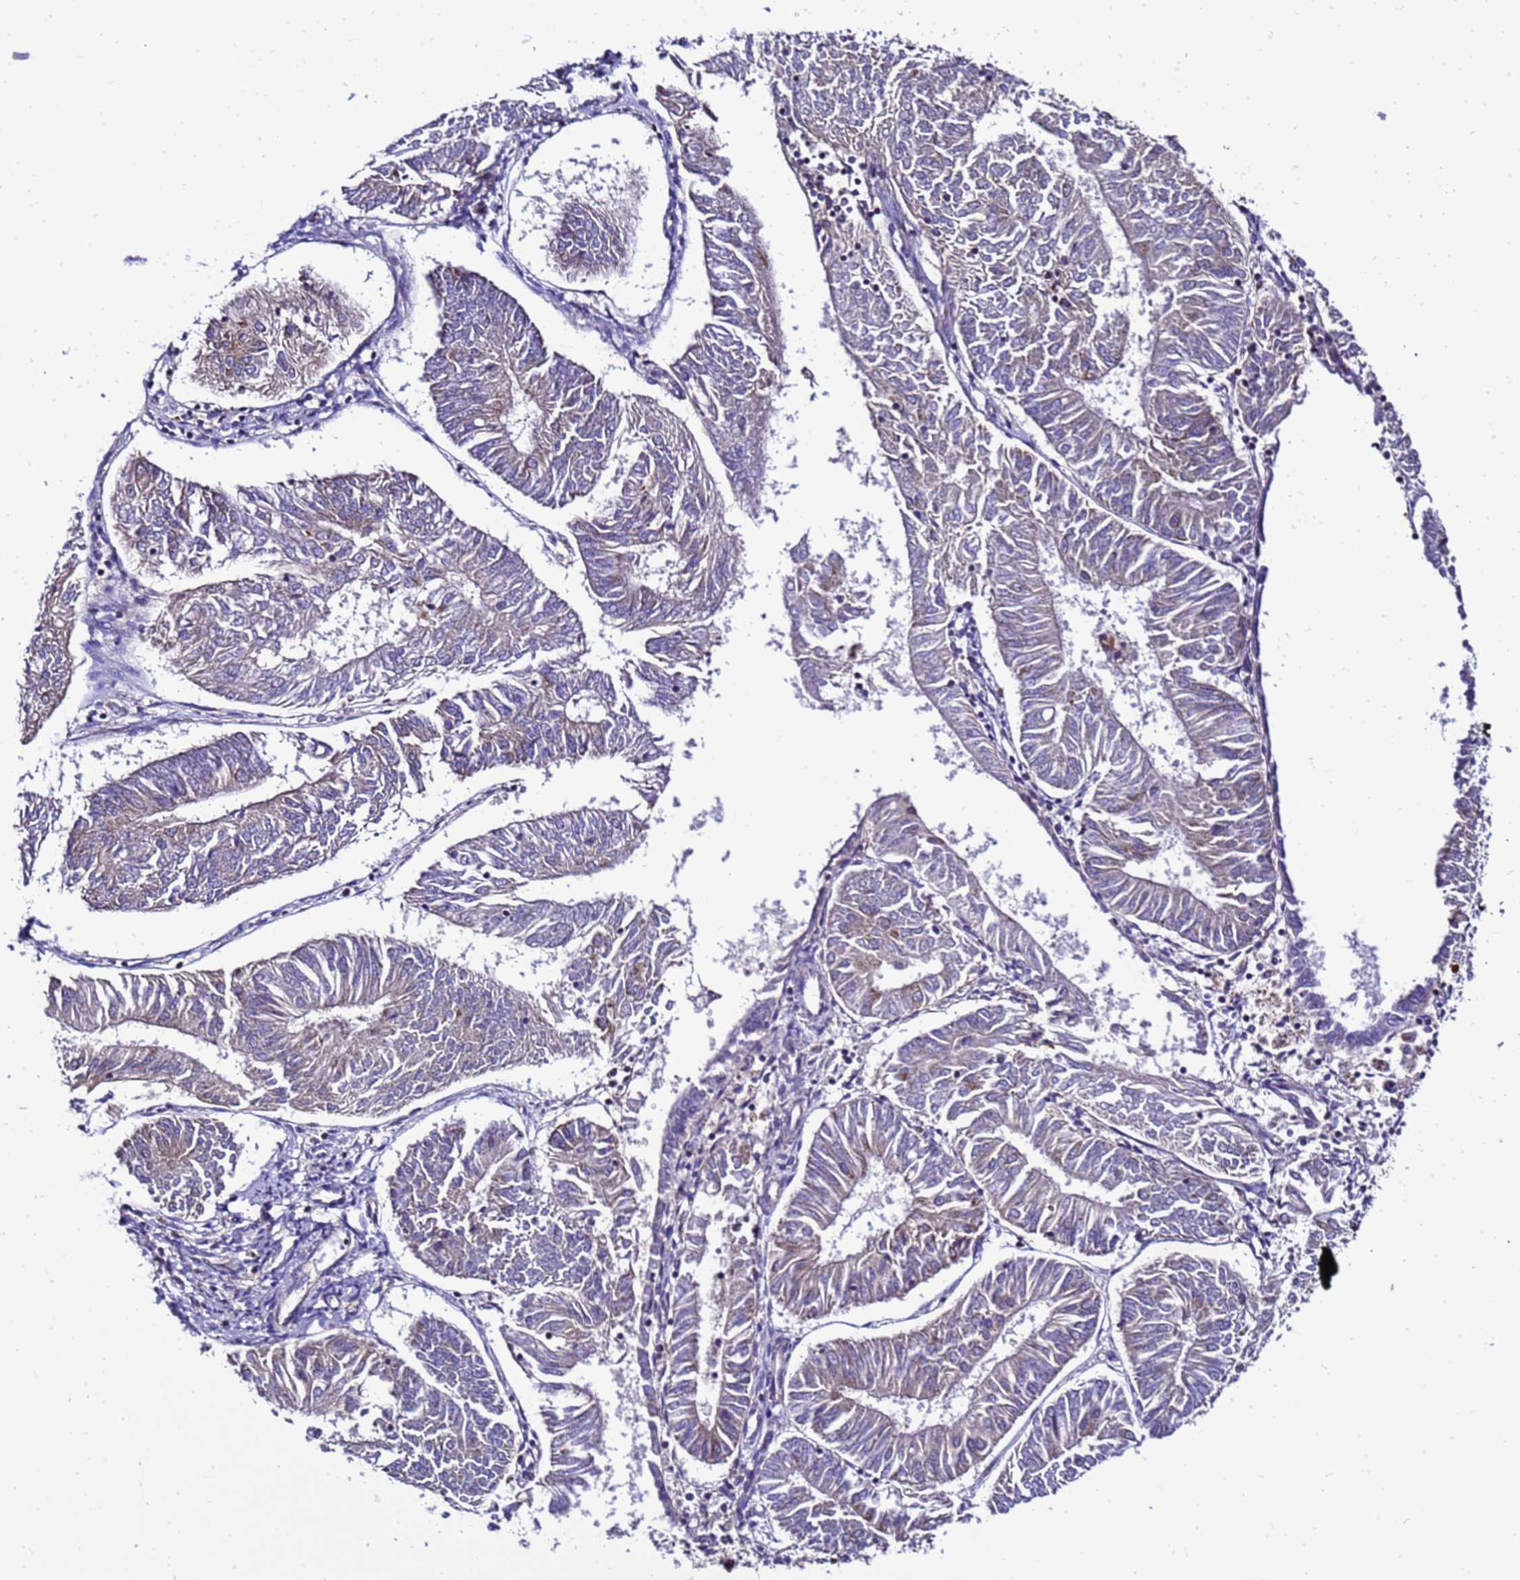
{"staining": {"intensity": "weak", "quantity": "<25%", "location": "cytoplasmic/membranous"}, "tissue": "endometrial cancer", "cell_type": "Tumor cells", "image_type": "cancer", "snomed": [{"axis": "morphology", "description": "Adenocarcinoma, NOS"}, {"axis": "topography", "description": "Endometrium"}], "caption": "Immunohistochemistry (IHC) micrograph of endometrial cancer (adenocarcinoma) stained for a protein (brown), which shows no positivity in tumor cells. (DAB immunohistochemistry, high magnification).", "gene": "HIGD2A", "patient": {"sex": "female", "age": 58}}